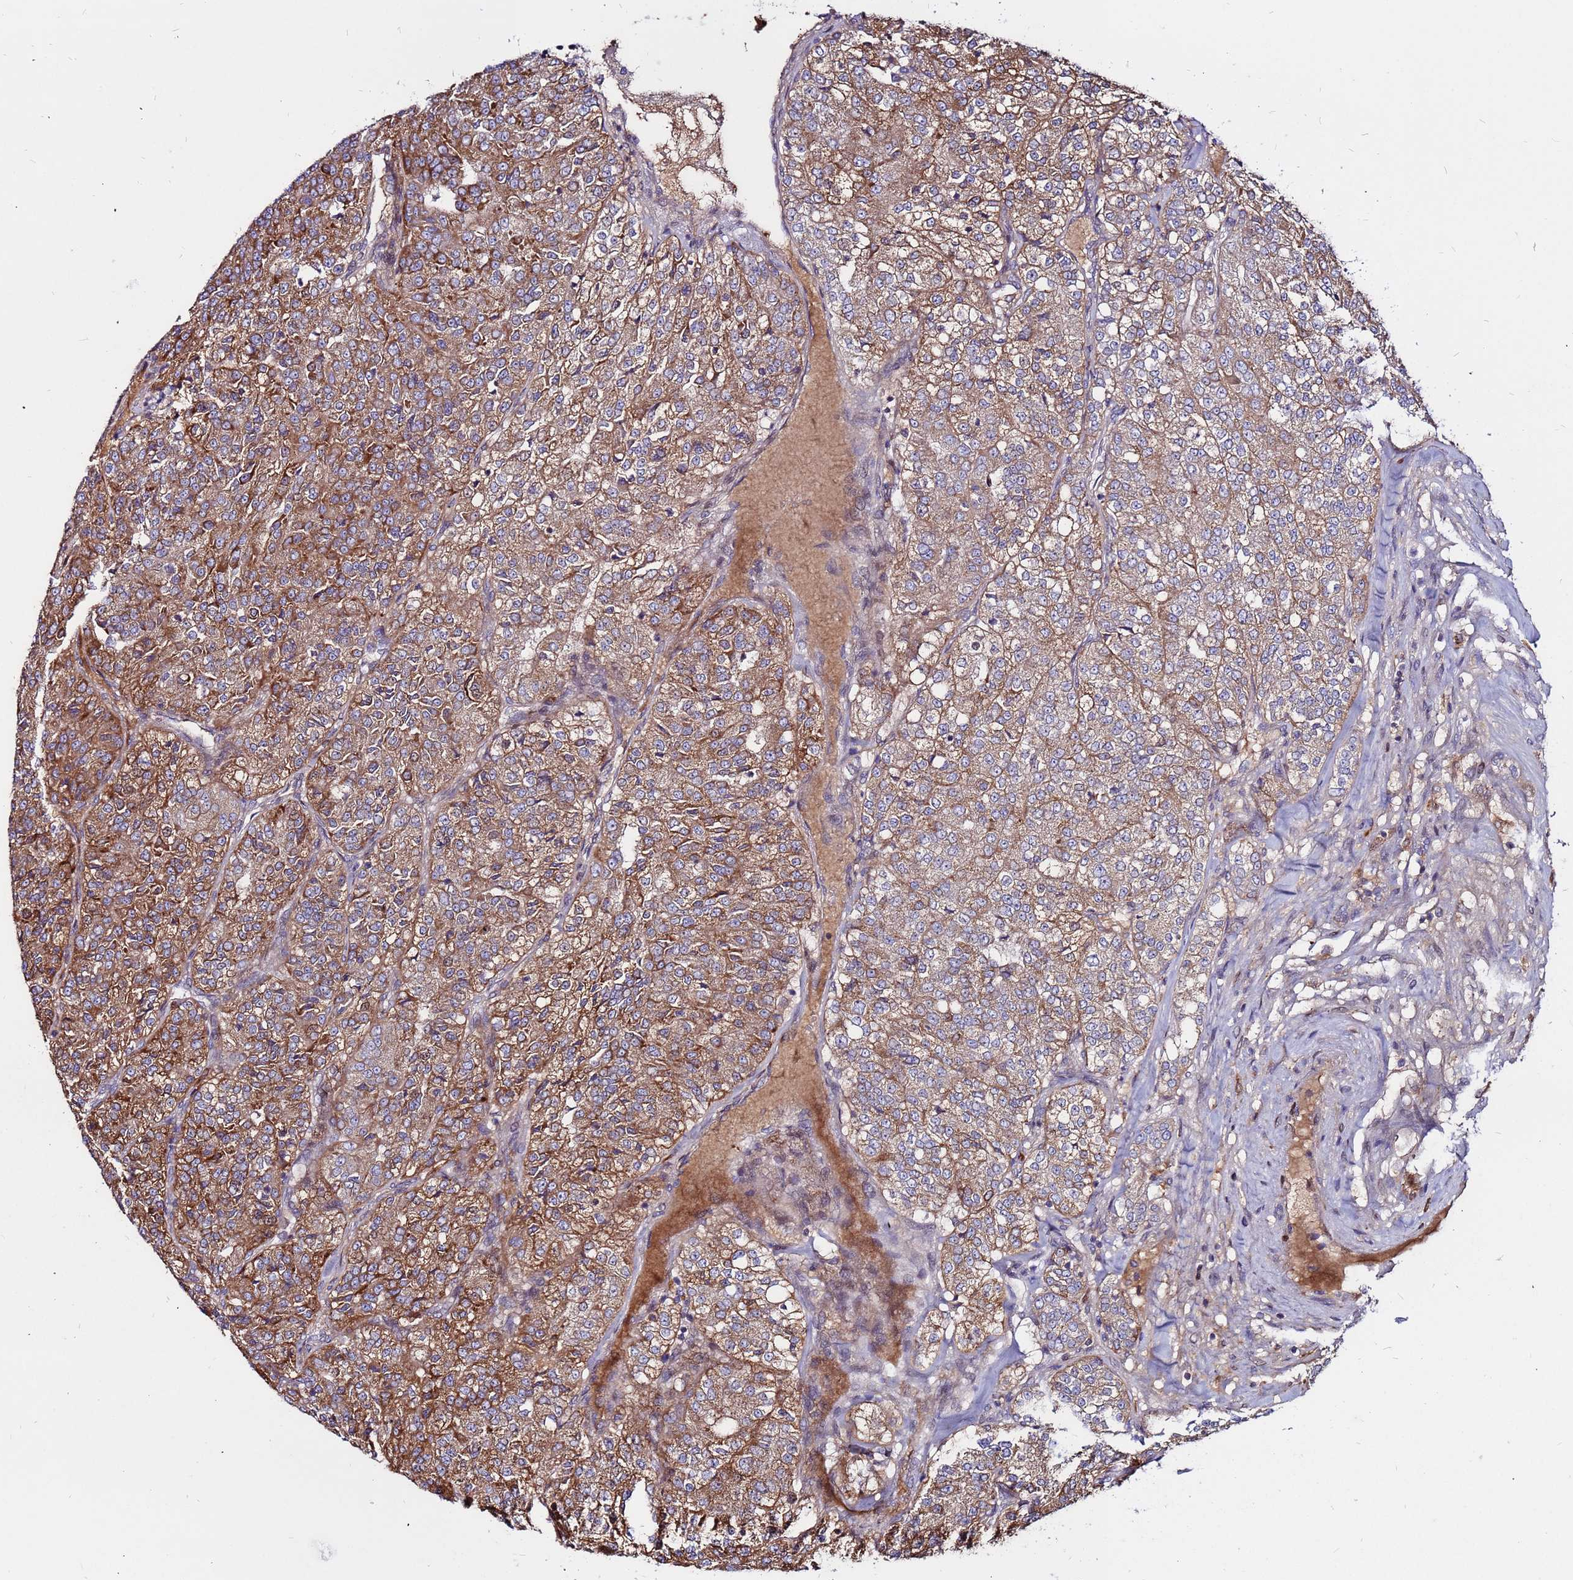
{"staining": {"intensity": "moderate", "quantity": ">75%", "location": "cytoplasmic/membranous"}, "tissue": "renal cancer", "cell_type": "Tumor cells", "image_type": "cancer", "snomed": [{"axis": "morphology", "description": "Adenocarcinoma, NOS"}, {"axis": "topography", "description": "Kidney"}], "caption": "Renal cancer (adenocarcinoma) stained with immunohistochemistry shows moderate cytoplasmic/membranous positivity in about >75% of tumor cells. Using DAB (brown) and hematoxylin (blue) stains, captured at high magnification using brightfield microscopy.", "gene": "CCDC71", "patient": {"sex": "female", "age": 63}}